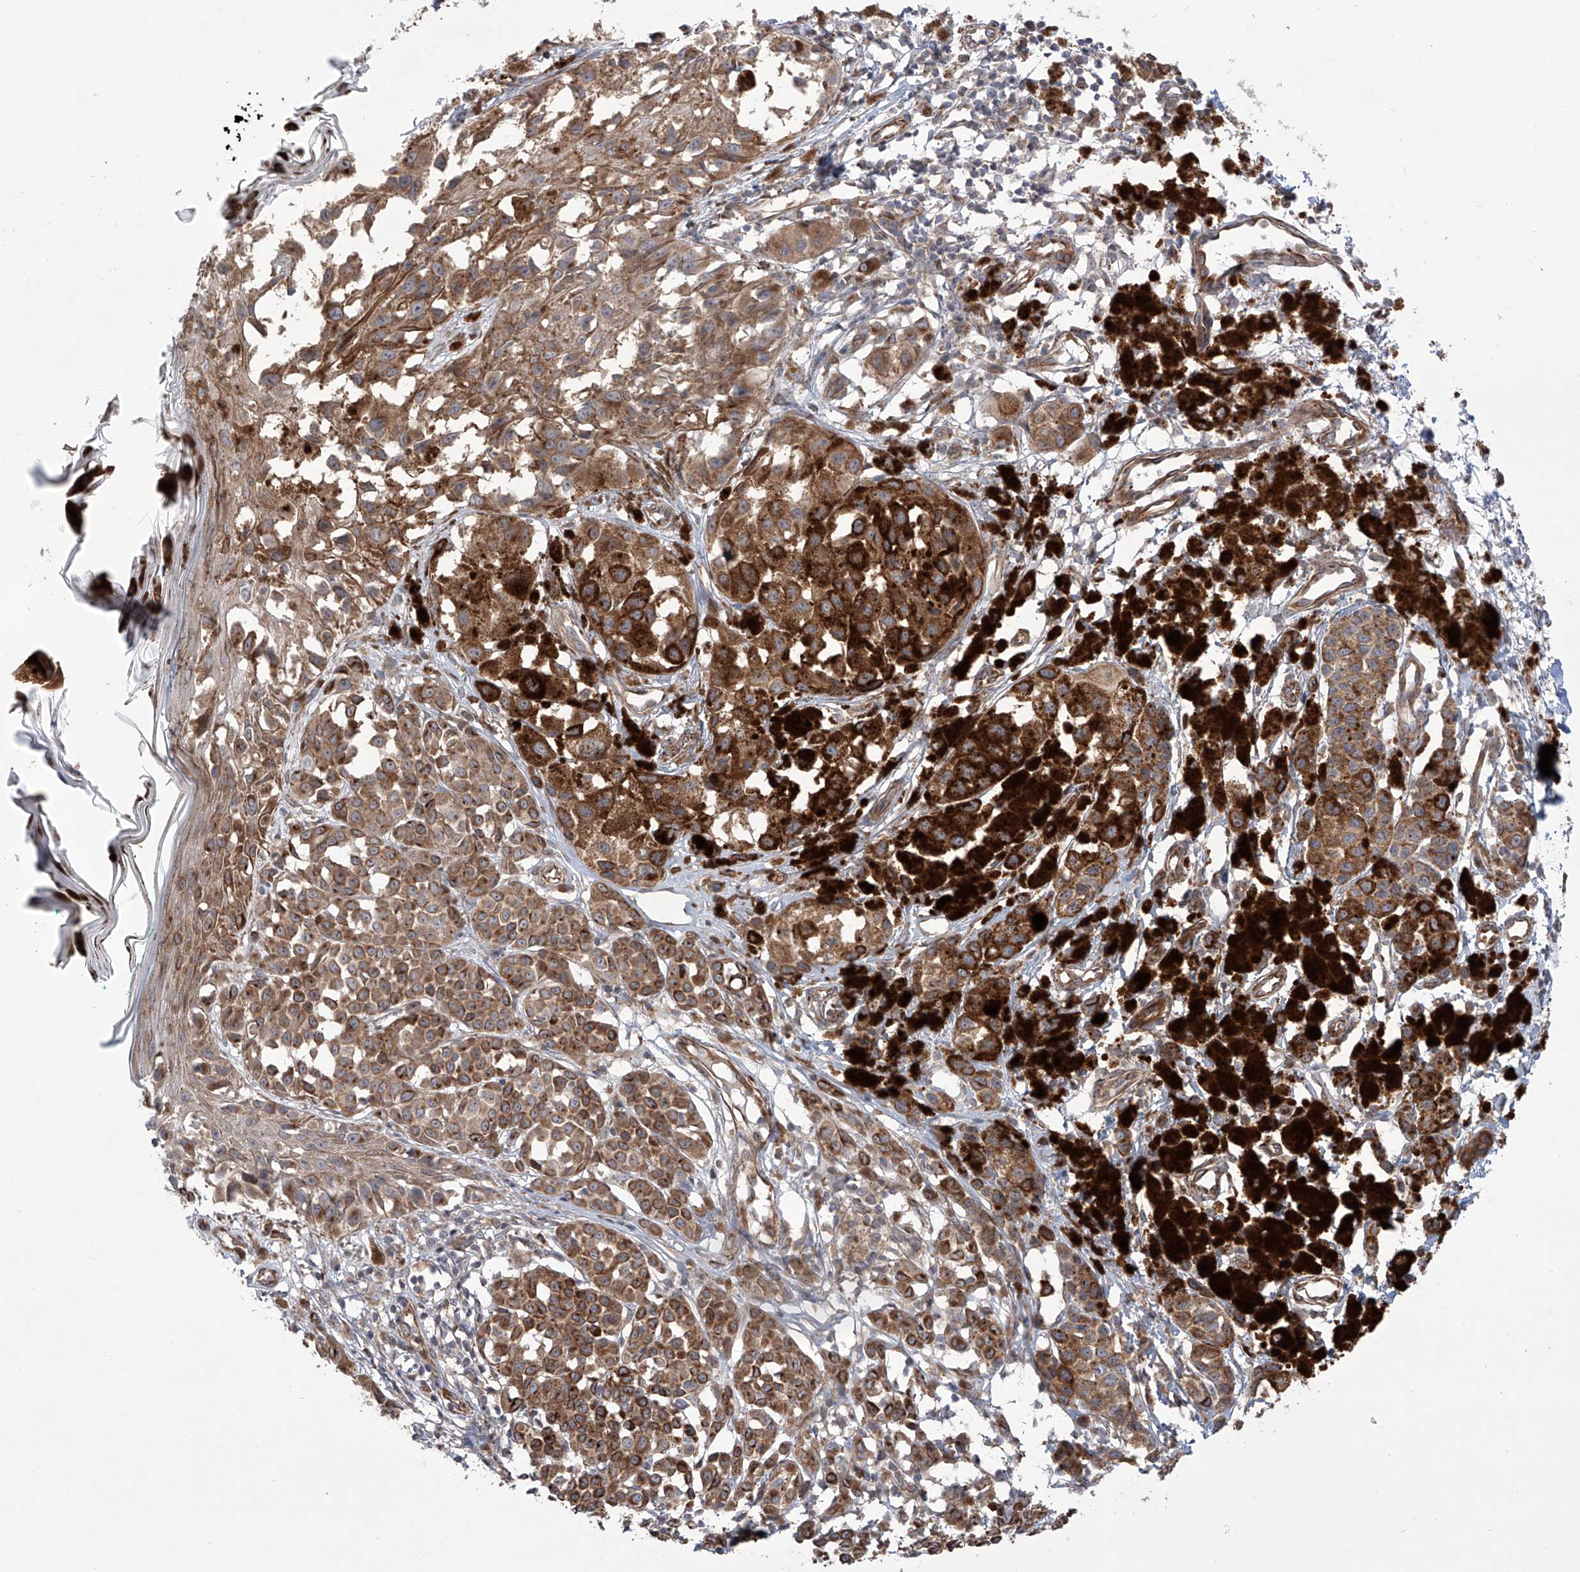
{"staining": {"intensity": "strong", "quantity": ">75%", "location": "cytoplasmic/membranous"}, "tissue": "melanoma", "cell_type": "Tumor cells", "image_type": "cancer", "snomed": [{"axis": "morphology", "description": "Malignant melanoma, NOS"}, {"axis": "topography", "description": "Skin of leg"}], "caption": "Protein expression analysis of malignant melanoma exhibits strong cytoplasmic/membranous expression in approximately >75% of tumor cells.", "gene": "APAF1", "patient": {"sex": "female", "age": 72}}